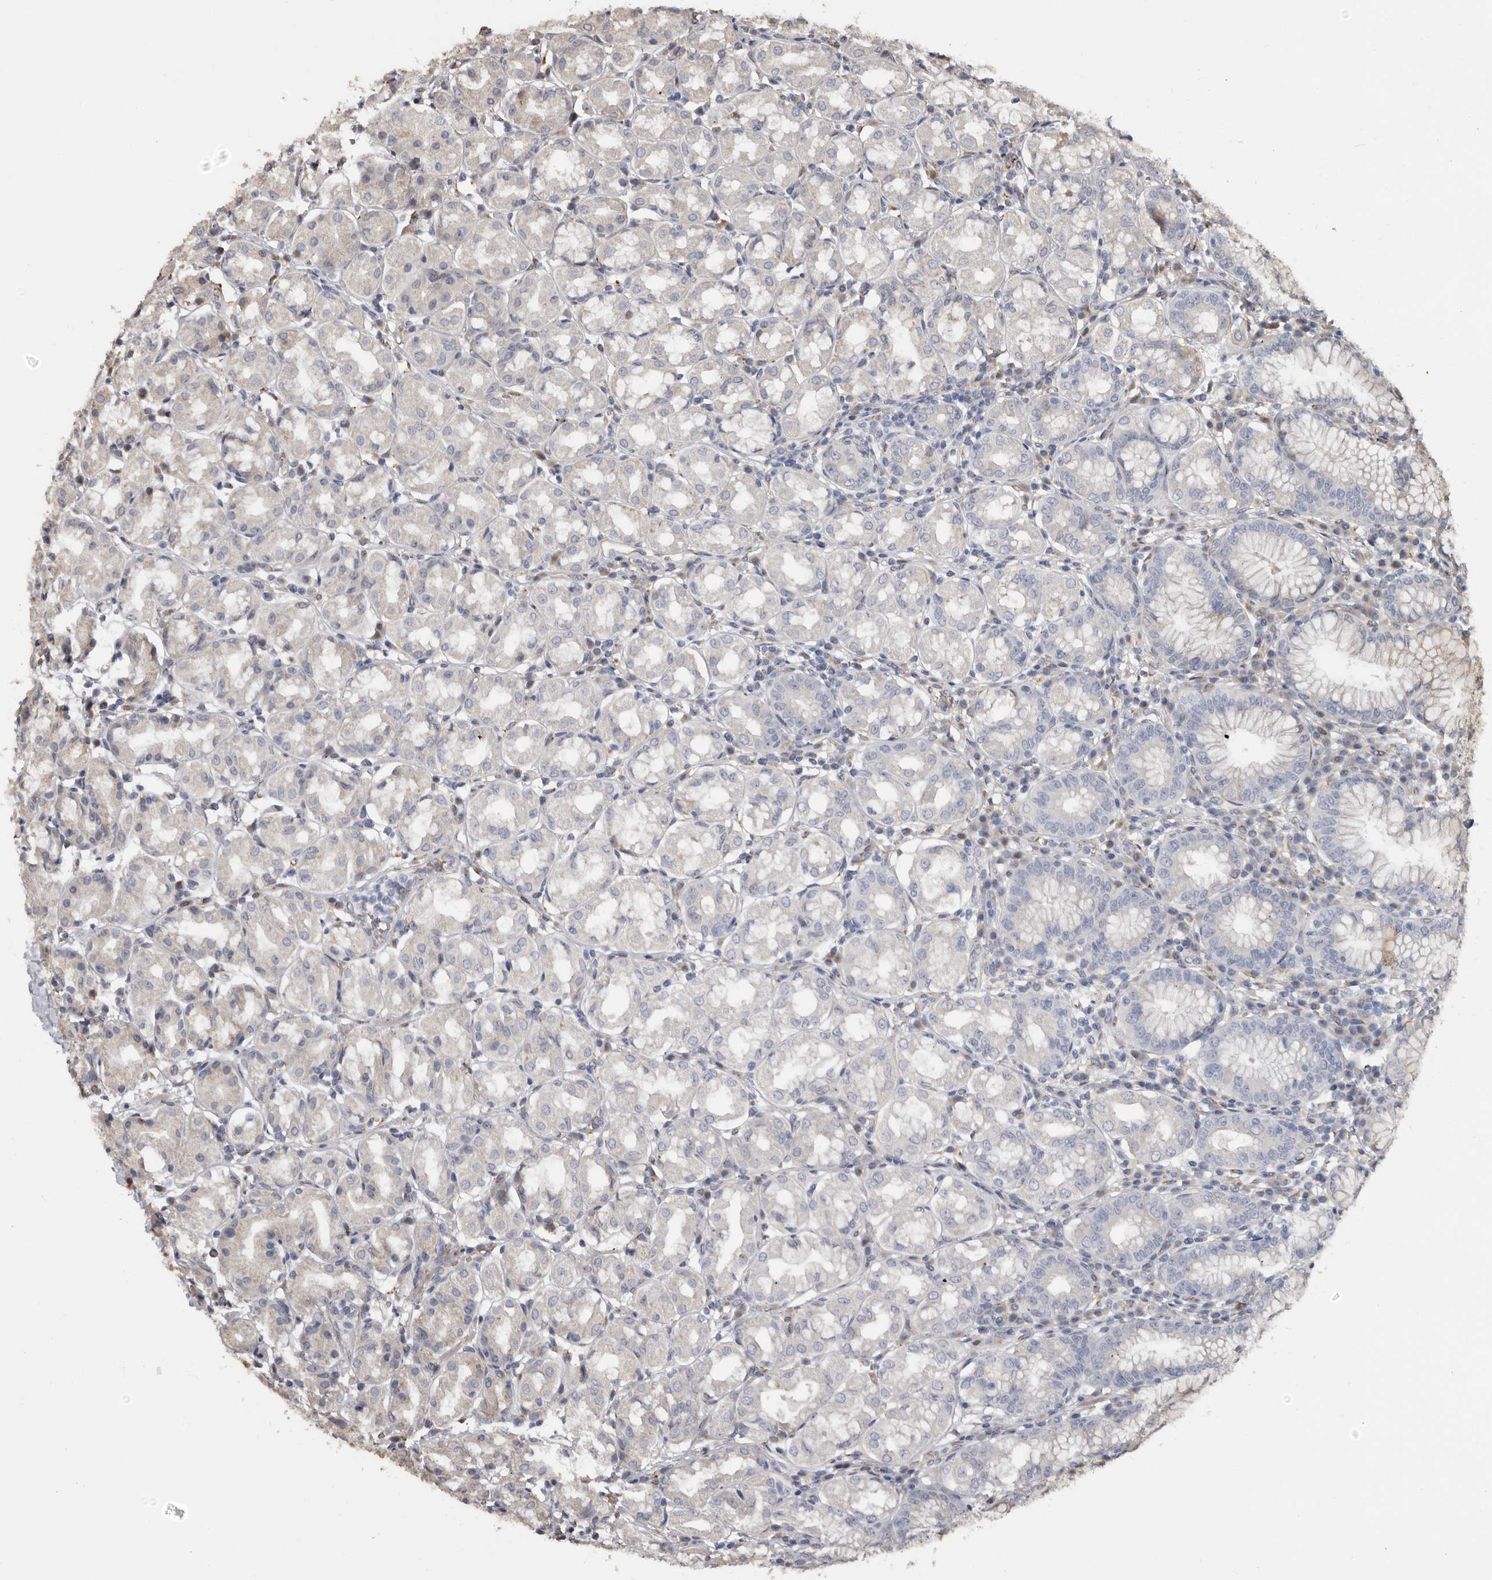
{"staining": {"intensity": "moderate", "quantity": "<25%", "location": "cytoplasmic/membranous"}, "tissue": "stomach", "cell_type": "Glandular cells", "image_type": "normal", "snomed": [{"axis": "morphology", "description": "Normal tissue, NOS"}, {"axis": "topography", "description": "Stomach"}, {"axis": "topography", "description": "Stomach, lower"}], "caption": "Immunohistochemical staining of normal stomach exhibits low levels of moderate cytoplasmic/membranous expression in about <25% of glandular cells.", "gene": "ENTREP1", "patient": {"sex": "female", "age": 56}}